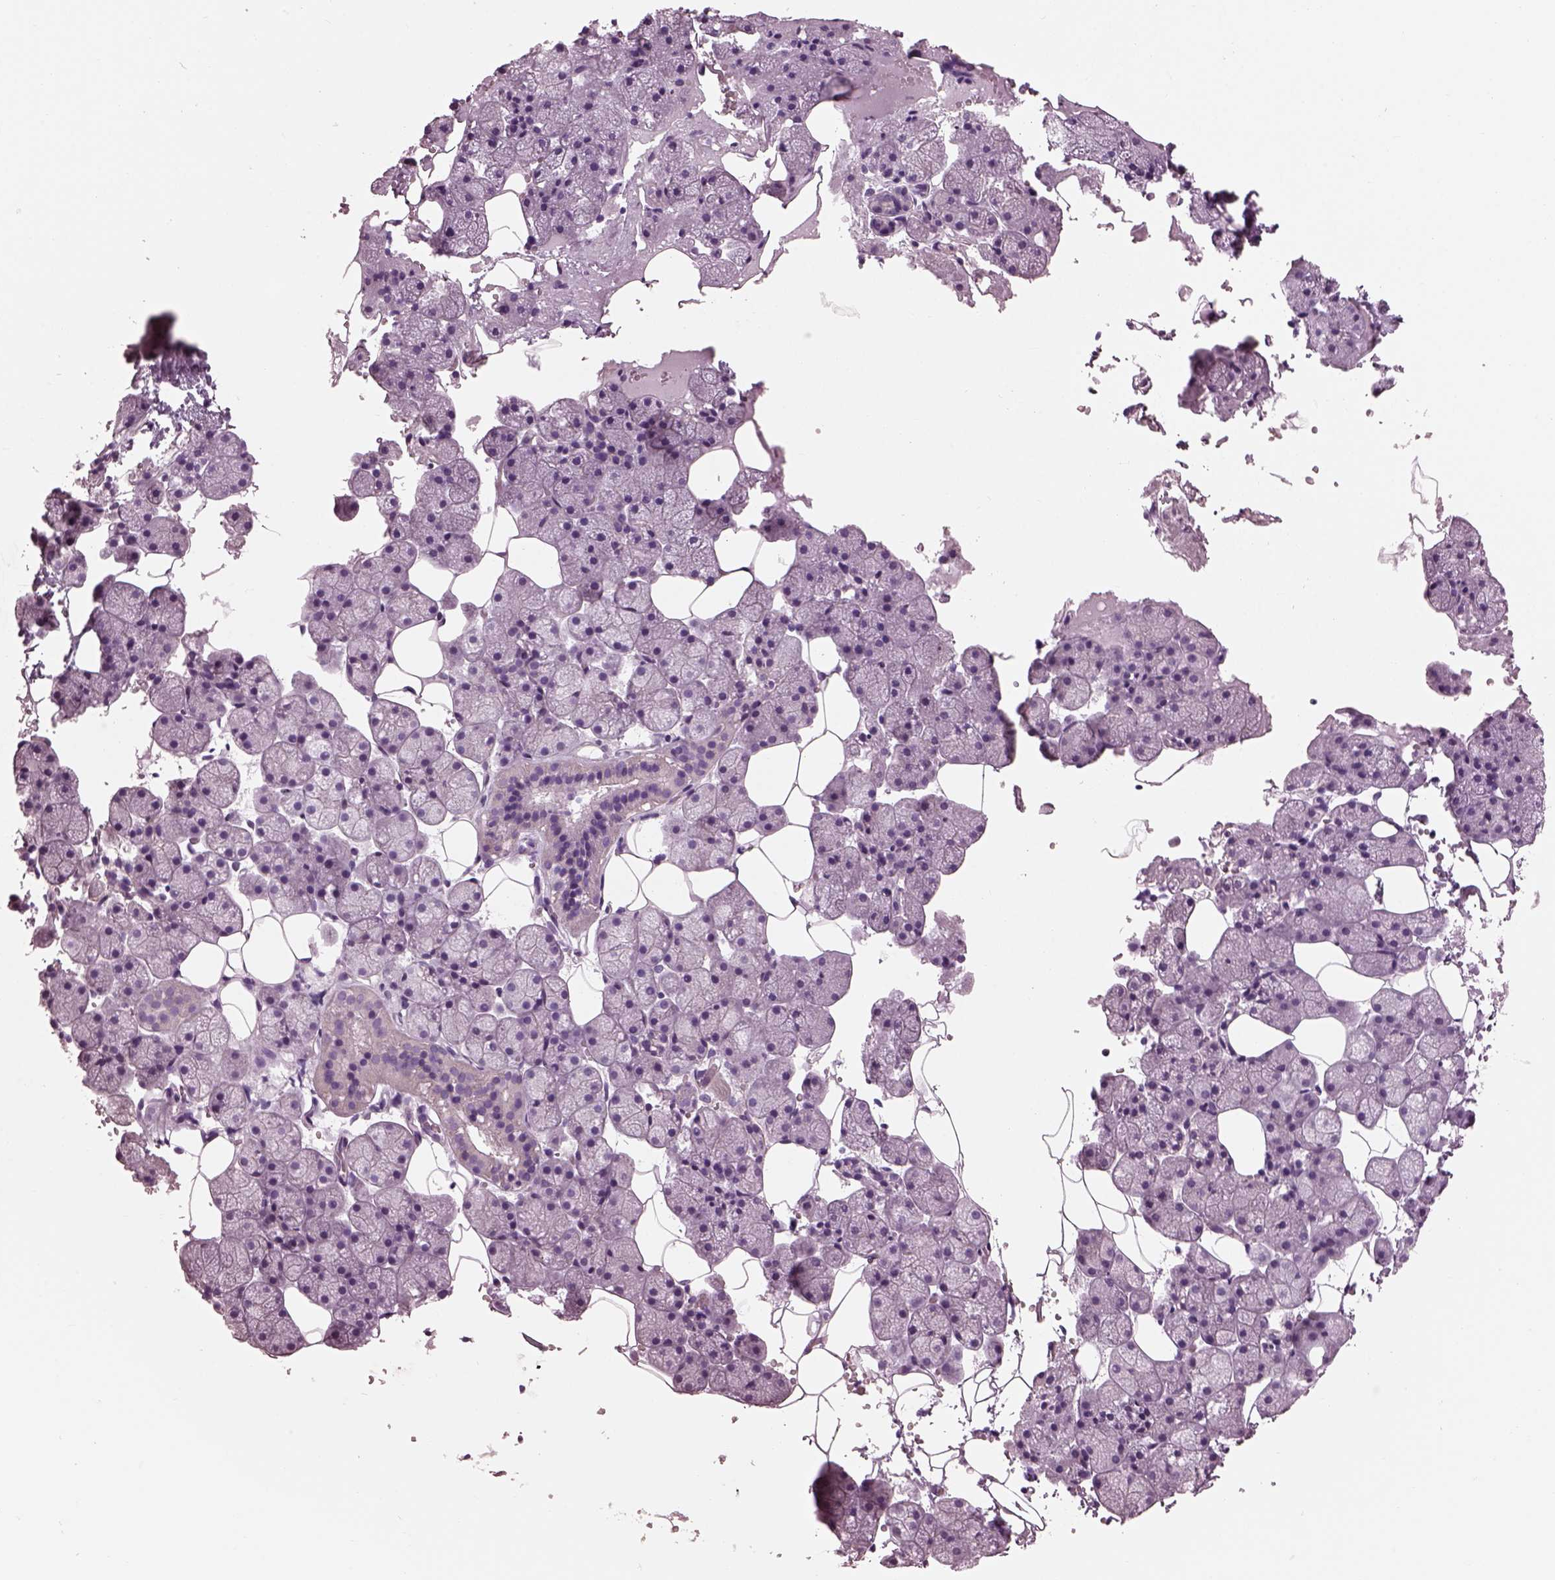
{"staining": {"intensity": "negative", "quantity": "none", "location": "none"}, "tissue": "salivary gland", "cell_type": "Glandular cells", "image_type": "normal", "snomed": [{"axis": "morphology", "description": "Normal tissue, NOS"}, {"axis": "topography", "description": "Salivary gland"}], "caption": "This is an immunohistochemistry (IHC) histopathology image of benign salivary gland. There is no positivity in glandular cells.", "gene": "BFSP1", "patient": {"sex": "male", "age": 38}}